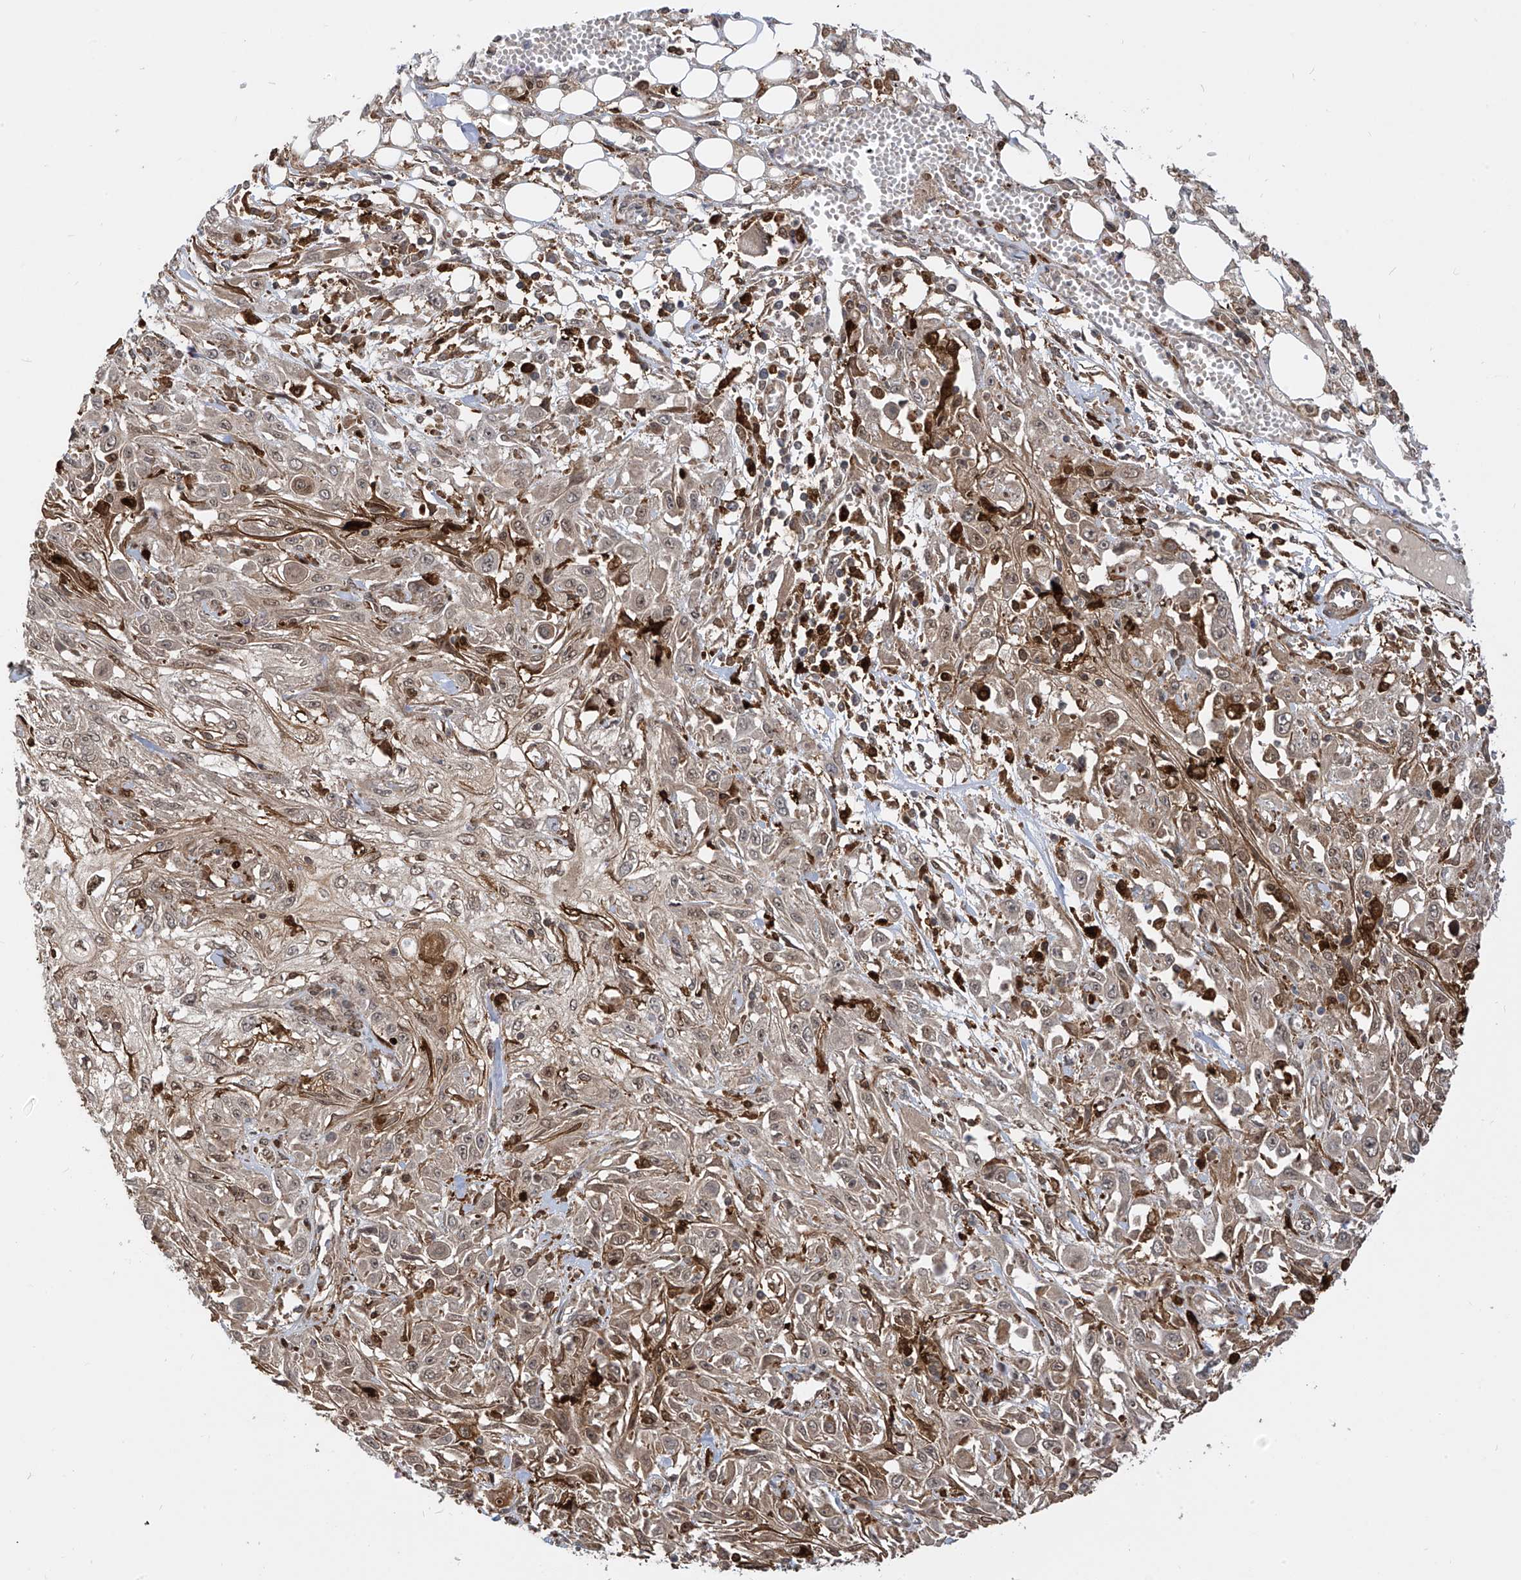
{"staining": {"intensity": "weak", "quantity": ">75%", "location": "cytoplasmic/membranous"}, "tissue": "skin cancer", "cell_type": "Tumor cells", "image_type": "cancer", "snomed": [{"axis": "morphology", "description": "Squamous cell carcinoma, NOS"}, {"axis": "morphology", "description": "Squamous cell carcinoma, metastatic, NOS"}, {"axis": "topography", "description": "Skin"}, {"axis": "topography", "description": "Lymph node"}], "caption": "Protein expression analysis of human skin cancer (squamous cell carcinoma) reveals weak cytoplasmic/membranous expression in approximately >75% of tumor cells.", "gene": "ATAD2B", "patient": {"sex": "male", "age": 75}}